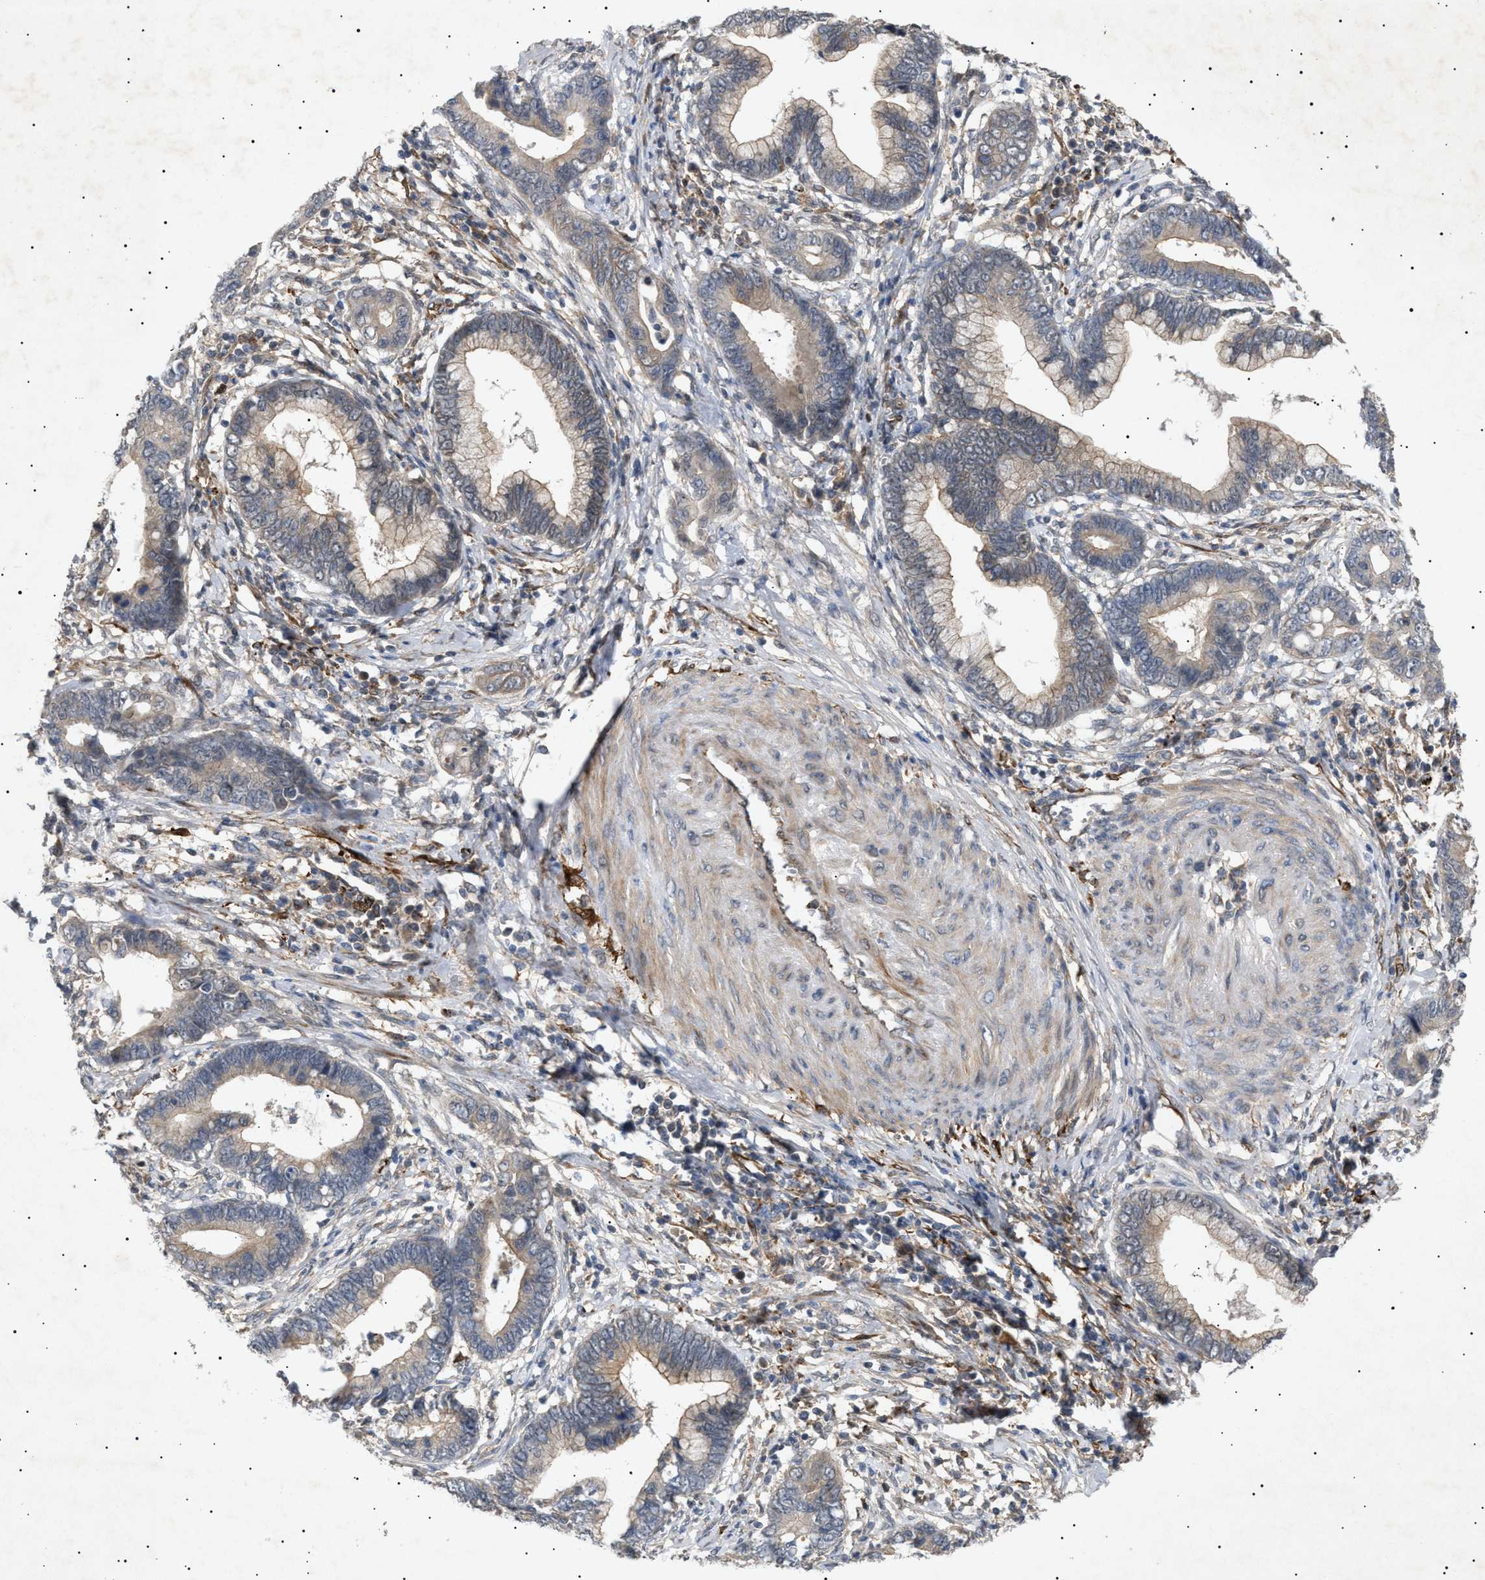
{"staining": {"intensity": "weak", "quantity": "25%-75%", "location": "cytoplasmic/membranous"}, "tissue": "cervical cancer", "cell_type": "Tumor cells", "image_type": "cancer", "snomed": [{"axis": "morphology", "description": "Adenocarcinoma, NOS"}, {"axis": "topography", "description": "Cervix"}], "caption": "A histopathology image of cervical adenocarcinoma stained for a protein reveals weak cytoplasmic/membranous brown staining in tumor cells.", "gene": "SIRT5", "patient": {"sex": "female", "age": 44}}